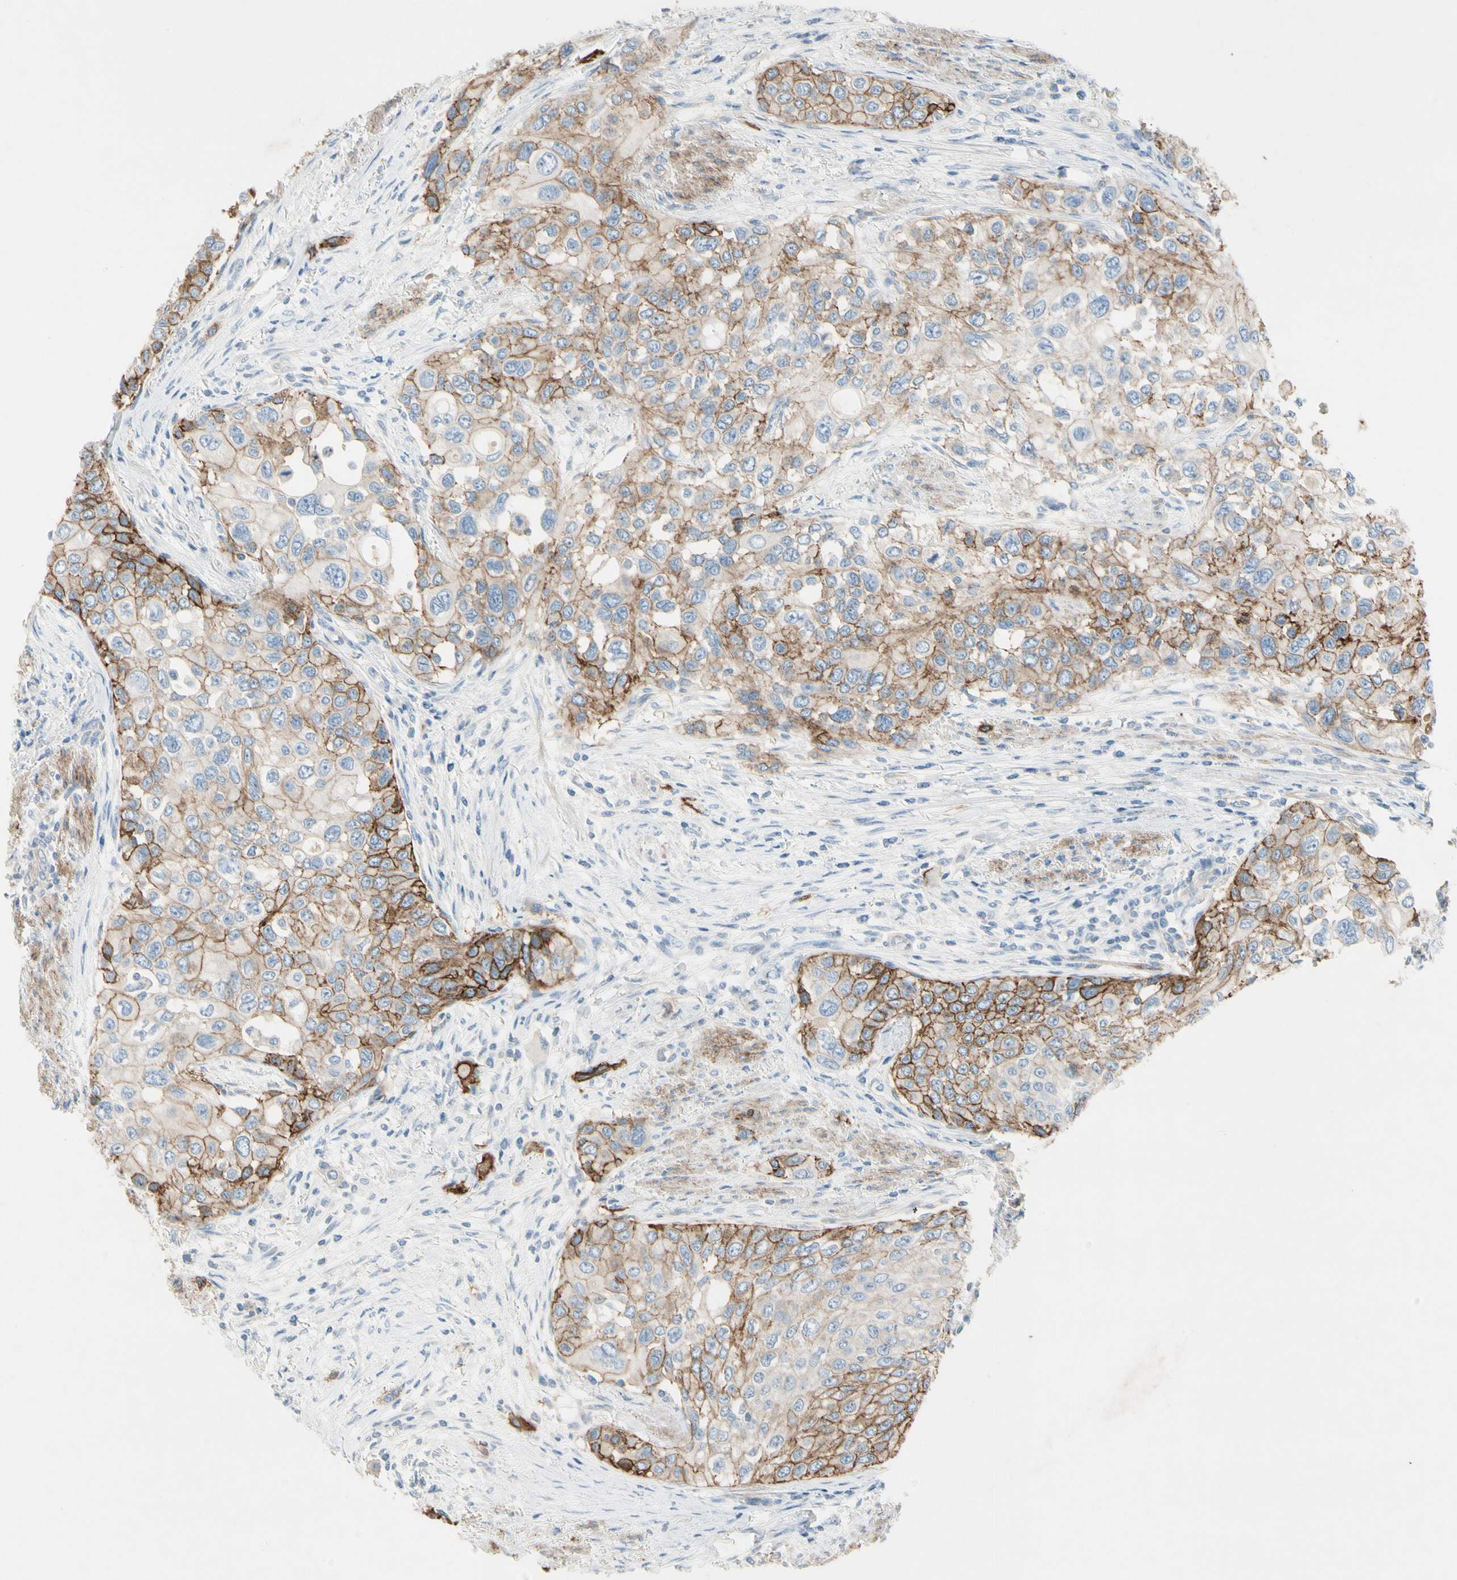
{"staining": {"intensity": "moderate", "quantity": ">75%", "location": "cytoplasmic/membranous"}, "tissue": "urothelial cancer", "cell_type": "Tumor cells", "image_type": "cancer", "snomed": [{"axis": "morphology", "description": "Urothelial carcinoma, High grade"}, {"axis": "topography", "description": "Urinary bladder"}], "caption": "A histopathology image of human high-grade urothelial carcinoma stained for a protein exhibits moderate cytoplasmic/membranous brown staining in tumor cells.", "gene": "ITGA3", "patient": {"sex": "female", "age": 56}}